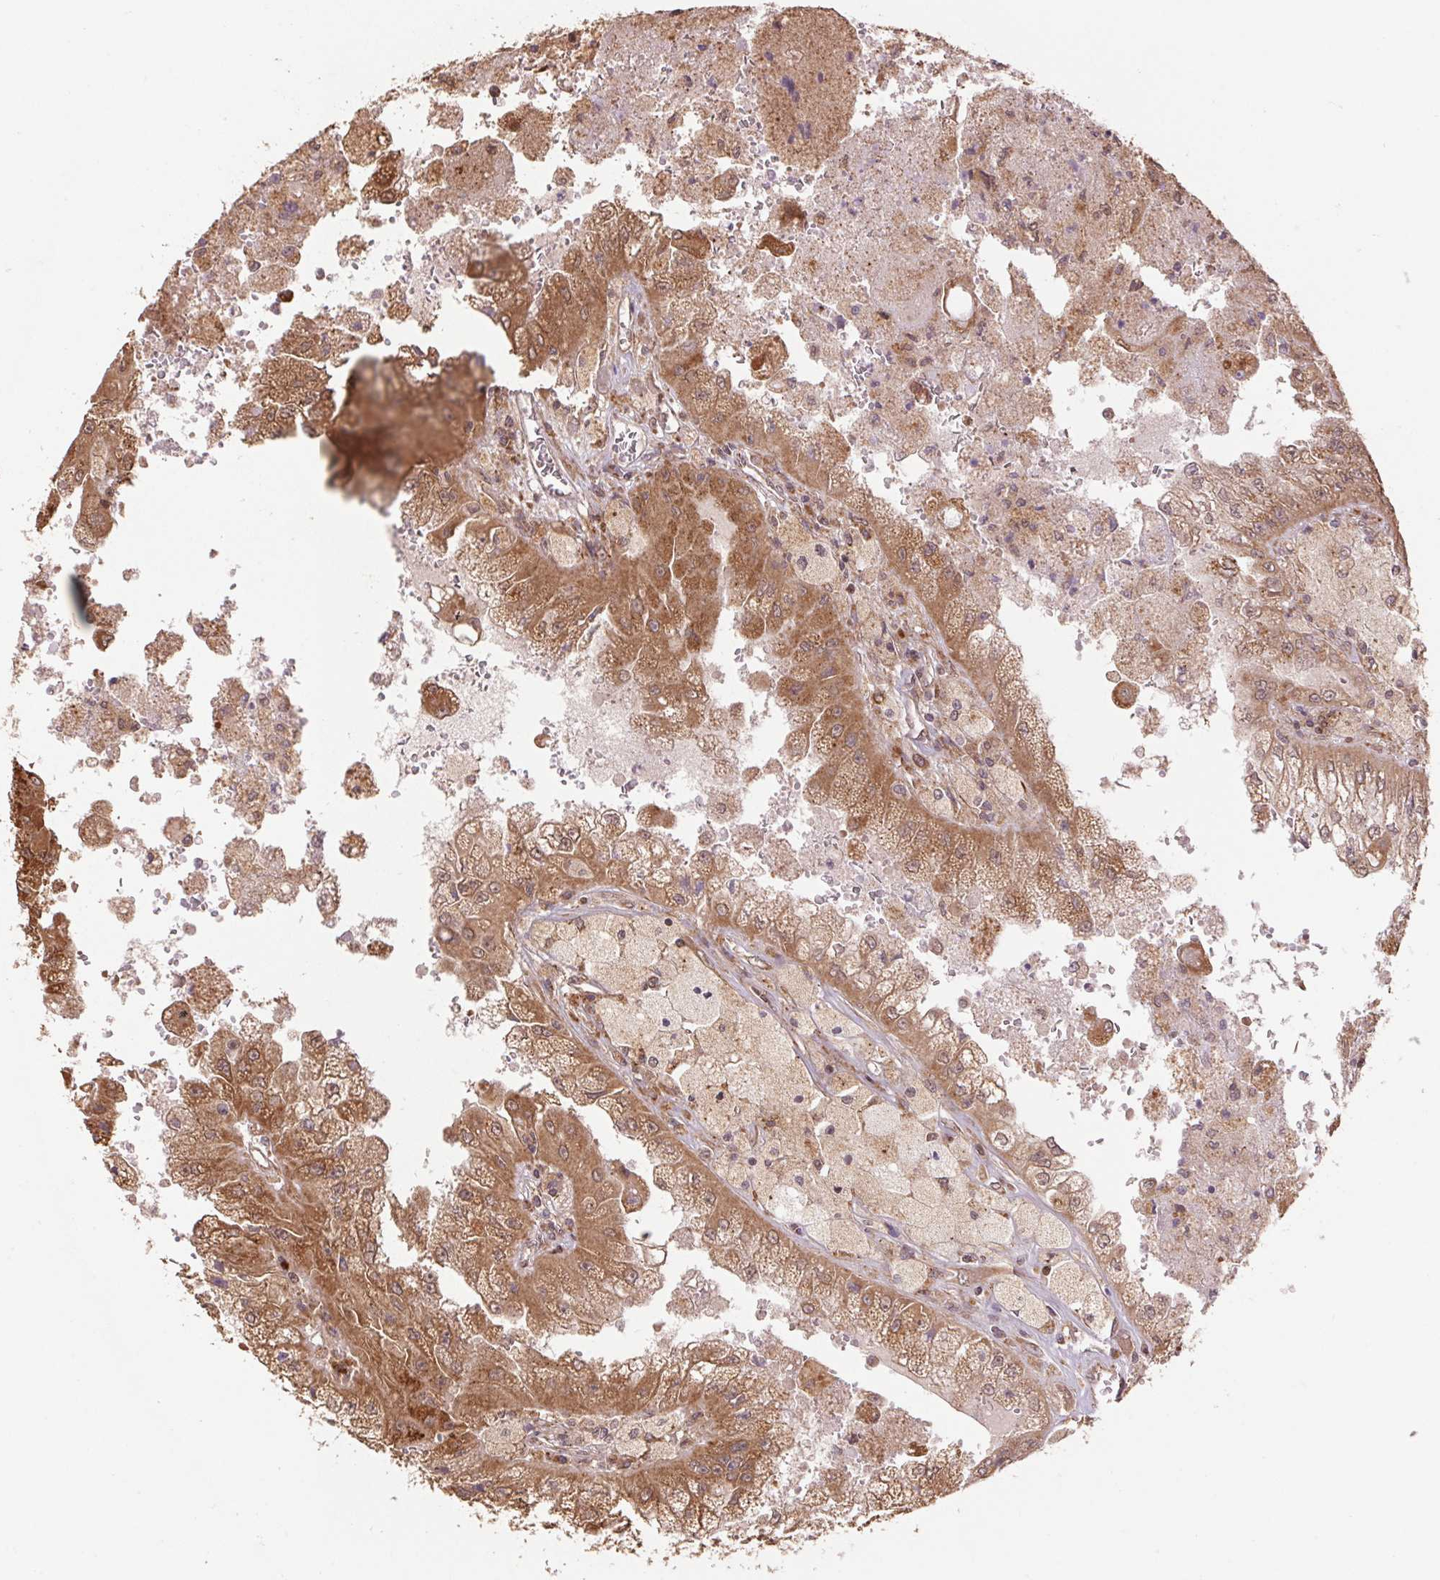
{"staining": {"intensity": "moderate", "quantity": ">75%", "location": "cytoplasmic/membranous"}, "tissue": "renal cancer", "cell_type": "Tumor cells", "image_type": "cancer", "snomed": [{"axis": "morphology", "description": "Adenocarcinoma, NOS"}, {"axis": "topography", "description": "Kidney"}], "caption": "Protein expression by immunohistochemistry exhibits moderate cytoplasmic/membranous positivity in approximately >75% of tumor cells in renal cancer. The staining was performed using DAB to visualize the protein expression in brown, while the nuclei were stained in blue with hematoxylin (Magnification: 20x).", "gene": "PDHA1", "patient": {"sex": "male", "age": 58}}